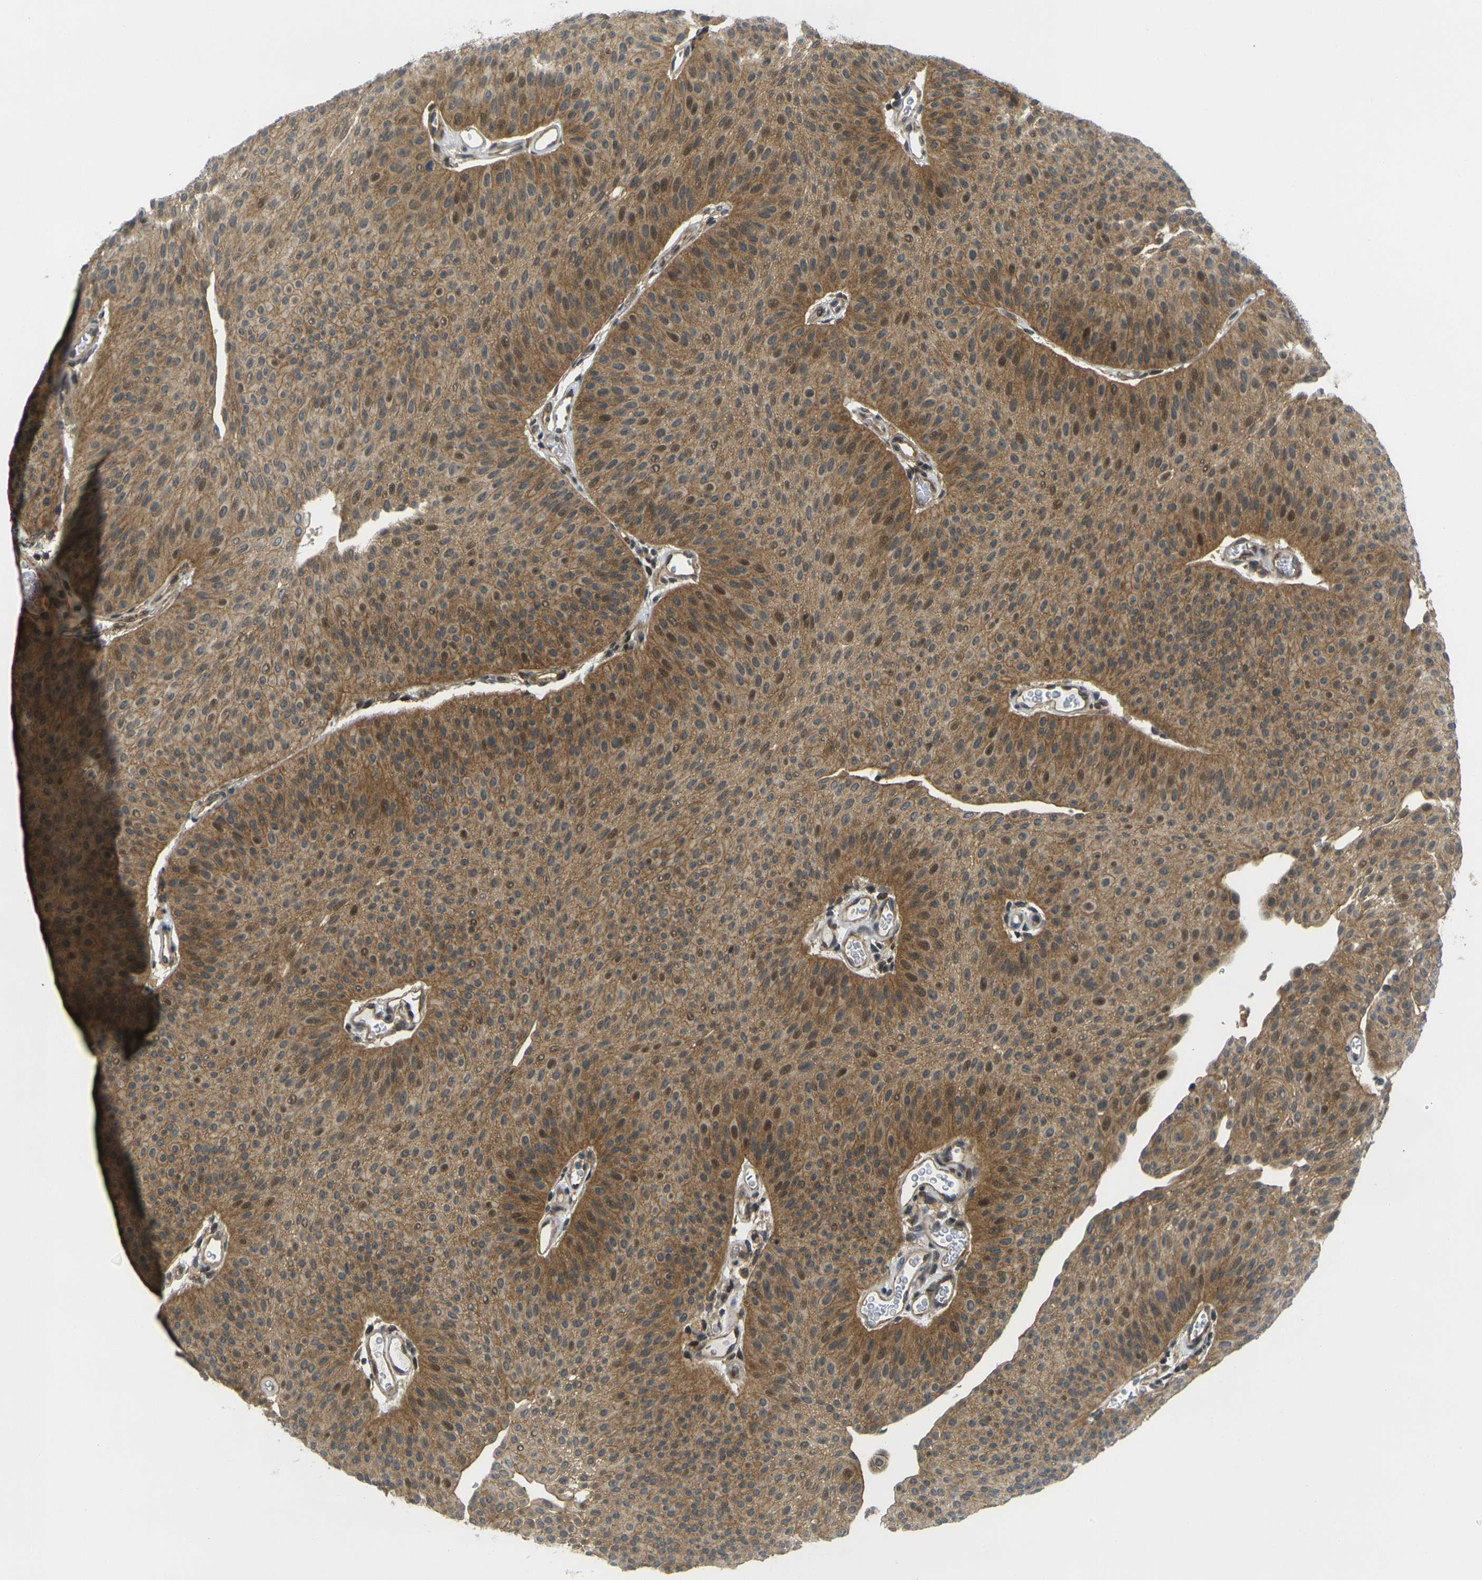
{"staining": {"intensity": "moderate", "quantity": ">75%", "location": "cytoplasmic/membranous,nuclear"}, "tissue": "urothelial cancer", "cell_type": "Tumor cells", "image_type": "cancer", "snomed": [{"axis": "morphology", "description": "Urothelial carcinoma, Low grade"}, {"axis": "topography", "description": "Urinary bladder"}], "caption": "This micrograph shows immunohistochemistry staining of urothelial cancer, with medium moderate cytoplasmic/membranous and nuclear positivity in approximately >75% of tumor cells.", "gene": "KCTD10", "patient": {"sex": "female", "age": 60}}